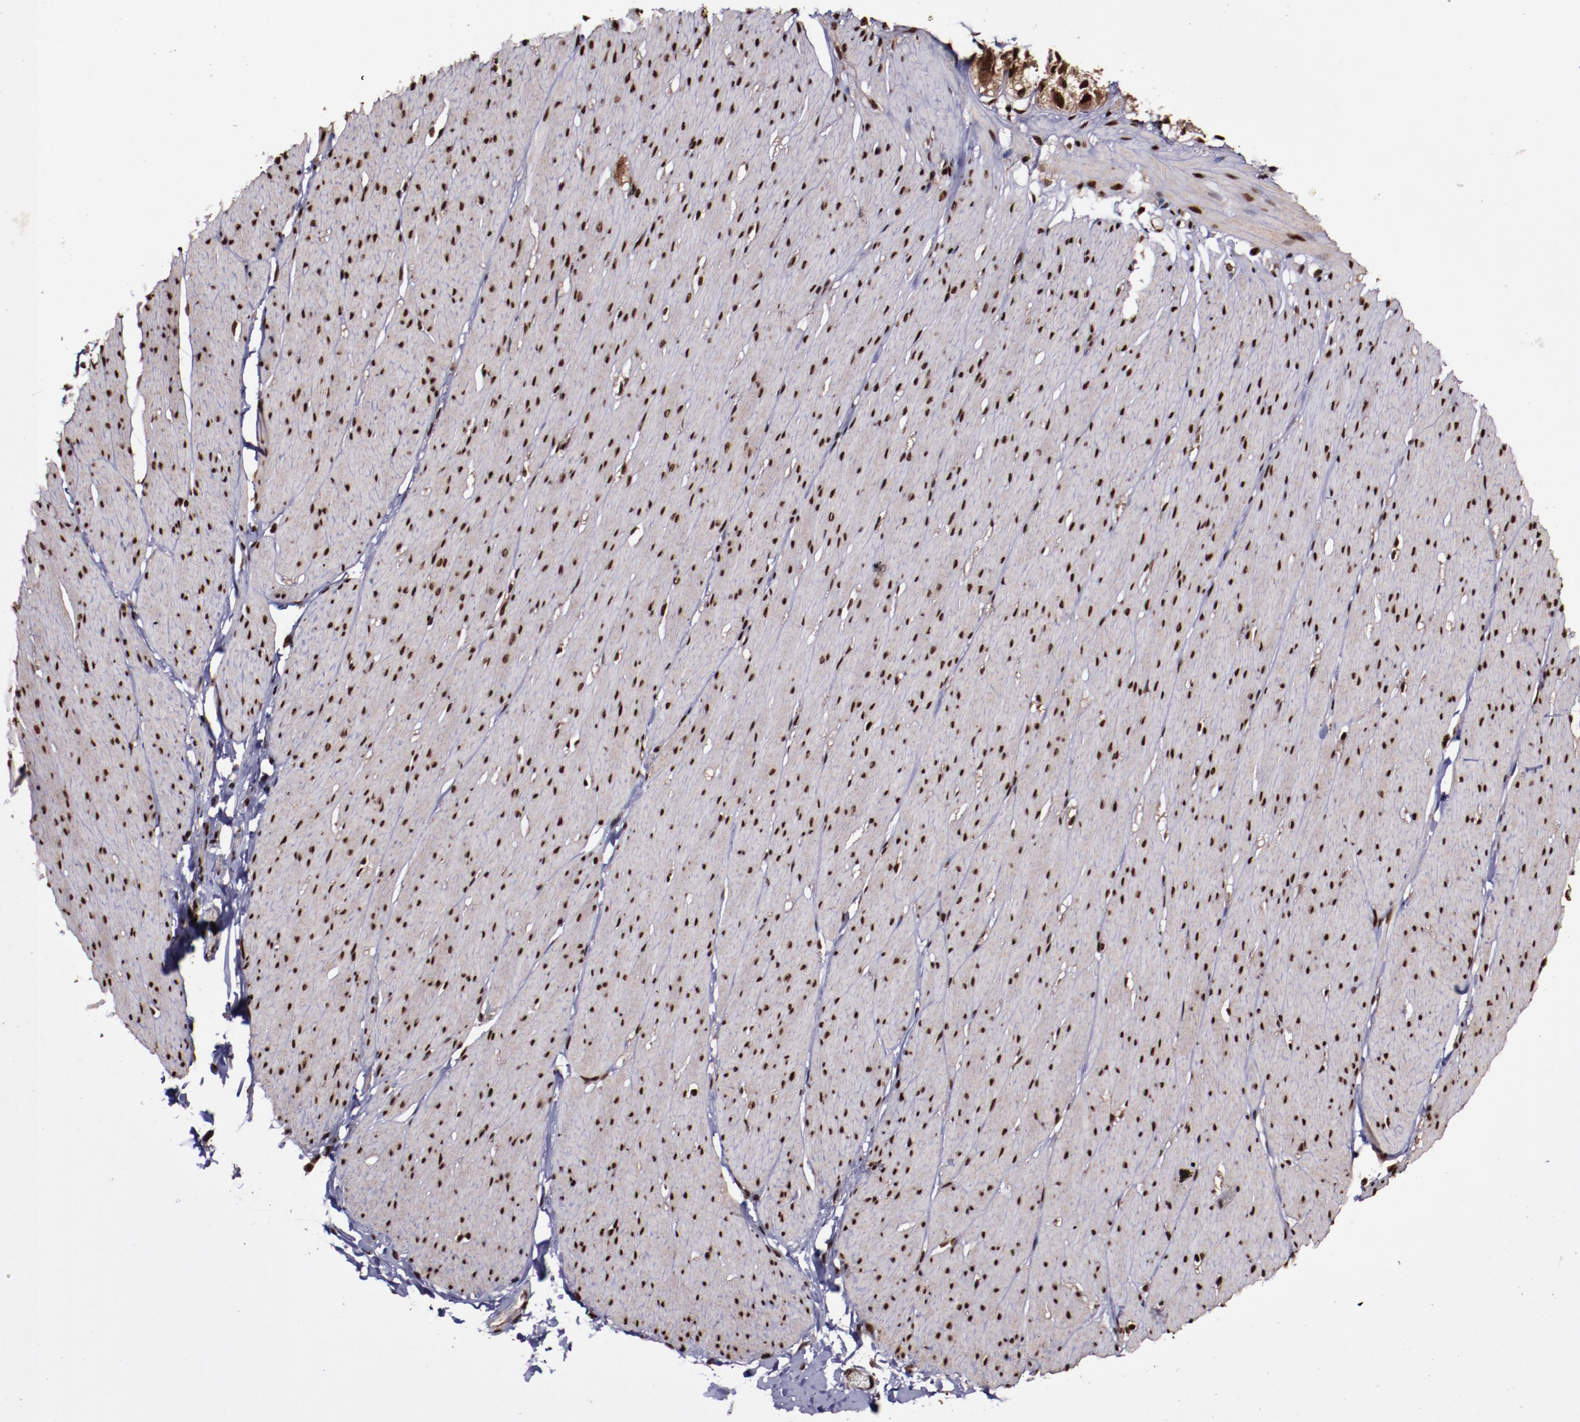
{"staining": {"intensity": "strong", "quantity": ">75%", "location": "cytoplasmic/membranous,nuclear"}, "tissue": "smooth muscle", "cell_type": "Smooth muscle cells", "image_type": "normal", "snomed": [{"axis": "morphology", "description": "Normal tissue, NOS"}, {"axis": "topography", "description": "Smooth muscle"}, {"axis": "topography", "description": "Colon"}], "caption": "This image shows immunohistochemistry staining of unremarkable human smooth muscle, with high strong cytoplasmic/membranous,nuclear expression in approximately >75% of smooth muscle cells.", "gene": "SNW1", "patient": {"sex": "male", "age": 67}}